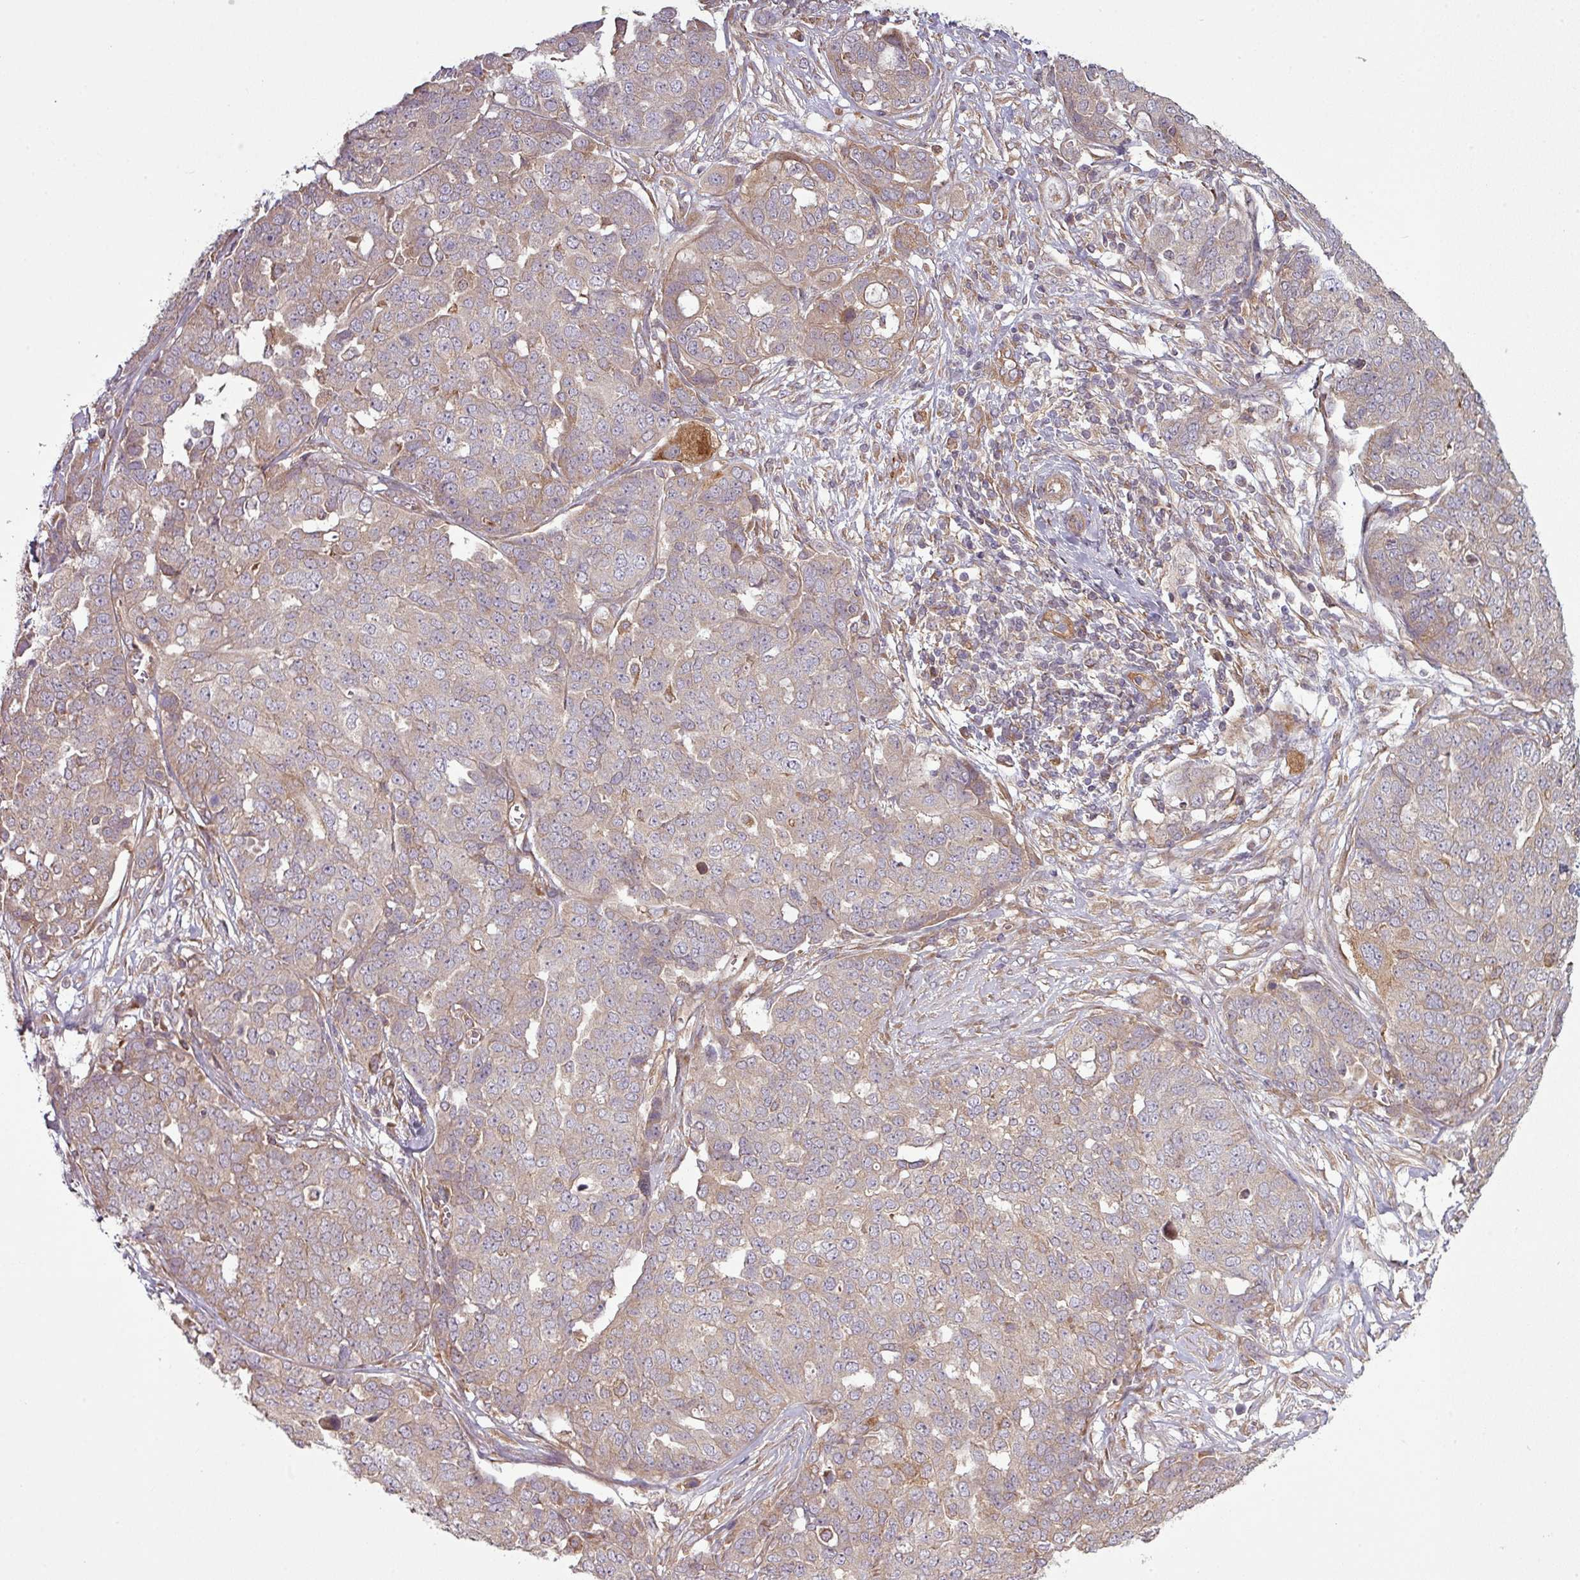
{"staining": {"intensity": "weak", "quantity": "<25%", "location": "cytoplasmic/membranous"}, "tissue": "ovarian cancer", "cell_type": "Tumor cells", "image_type": "cancer", "snomed": [{"axis": "morphology", "description": "Cystadenocarcinoma, serous, NOS"}, {"axis": "topography", "description": "Soft tissue"}, {"axis": "topography", "description": "Ovary"}], "caption": "A high-resolution histopathology image shows immunohistochemistry (IHC) staining of ovarian serous cystadenocarcinoma, which reveals no significant positivity in tumor cells.", "gene": "SNRNP25", "patient": {"sex": "female", "age": 57}}